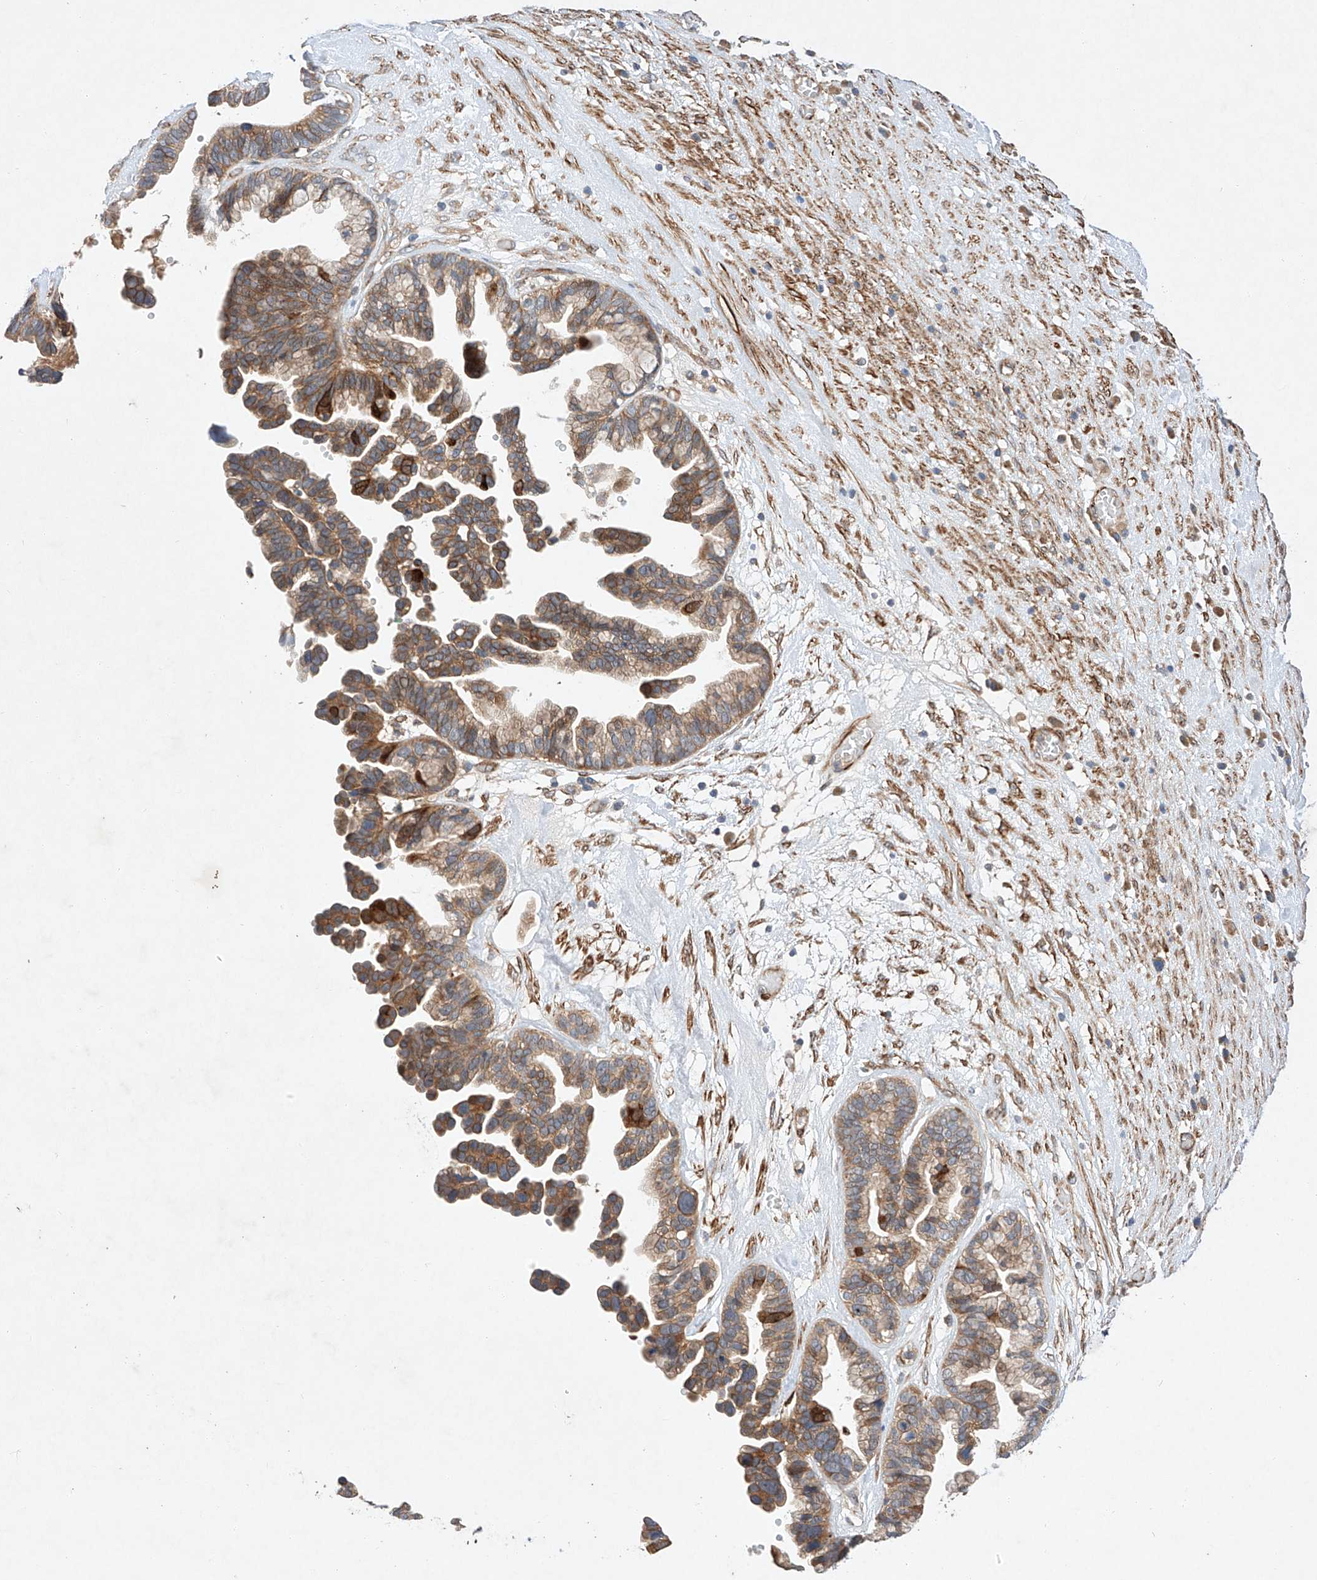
{"staining": {"intensity": "moderate", "quantity": ">75%", "location": "cytoplasmic/membranous"}, "tissue": "ovarian cancer", "cell_type": "Tumor cells", "image_type": "cancer", "snomed": [{"axis": "morphology", "description": "Cystadenocarcinoma, serous, NOS"}, {"axis": "topography", "description": "Ovary"}], "caption": "Moderate cytoplasmic/membranous expression for a protein is present in approximately >75% of tumor cells of serous cystadenocarcinoma (ovarian) using immunohistochemistry.", "gene": "RAB23", "patient": {"sex": "female", "age": 56}}